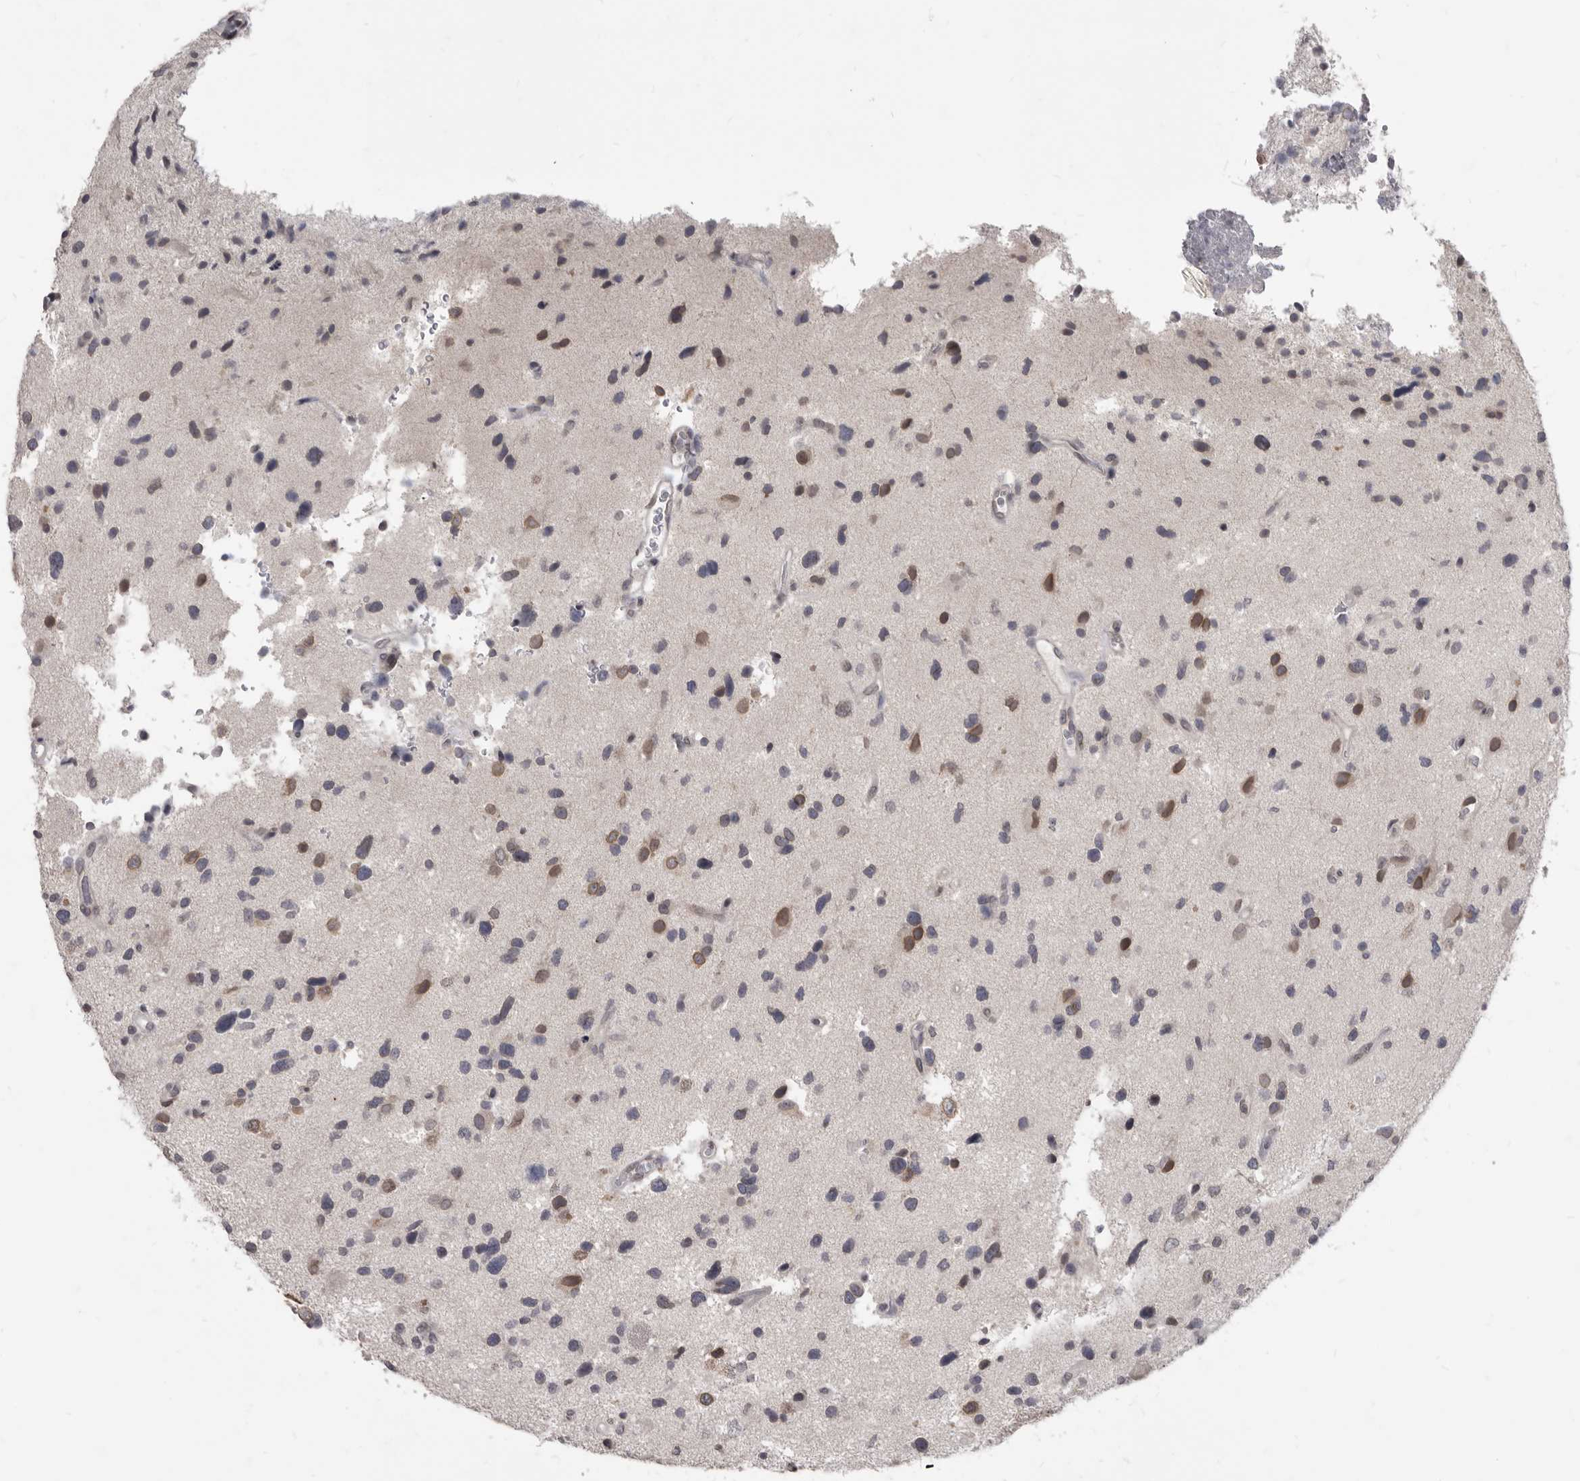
{"staining": {"intensity": "moderate", "quantity": "<25%", "location": "cytoplasmic/membranous,nuclear"}, "tissue": "glioma", "cell_type": "Tumor cells", "image_type": "cancer", "snomed": [{"axis": "morphology", "description": "Glioma, malignant, High grade"}, {"axis": "topography", "description": "Brain"}], "caption": "A photomicrograph of human malignant glioma (high-grade) stained for a protein shows moderate cytoplasmic/membranous and nuclear brown staining in tumor cells.", "gene": "SULT1E1", "patient": {"sex": "male", "age": 33}}